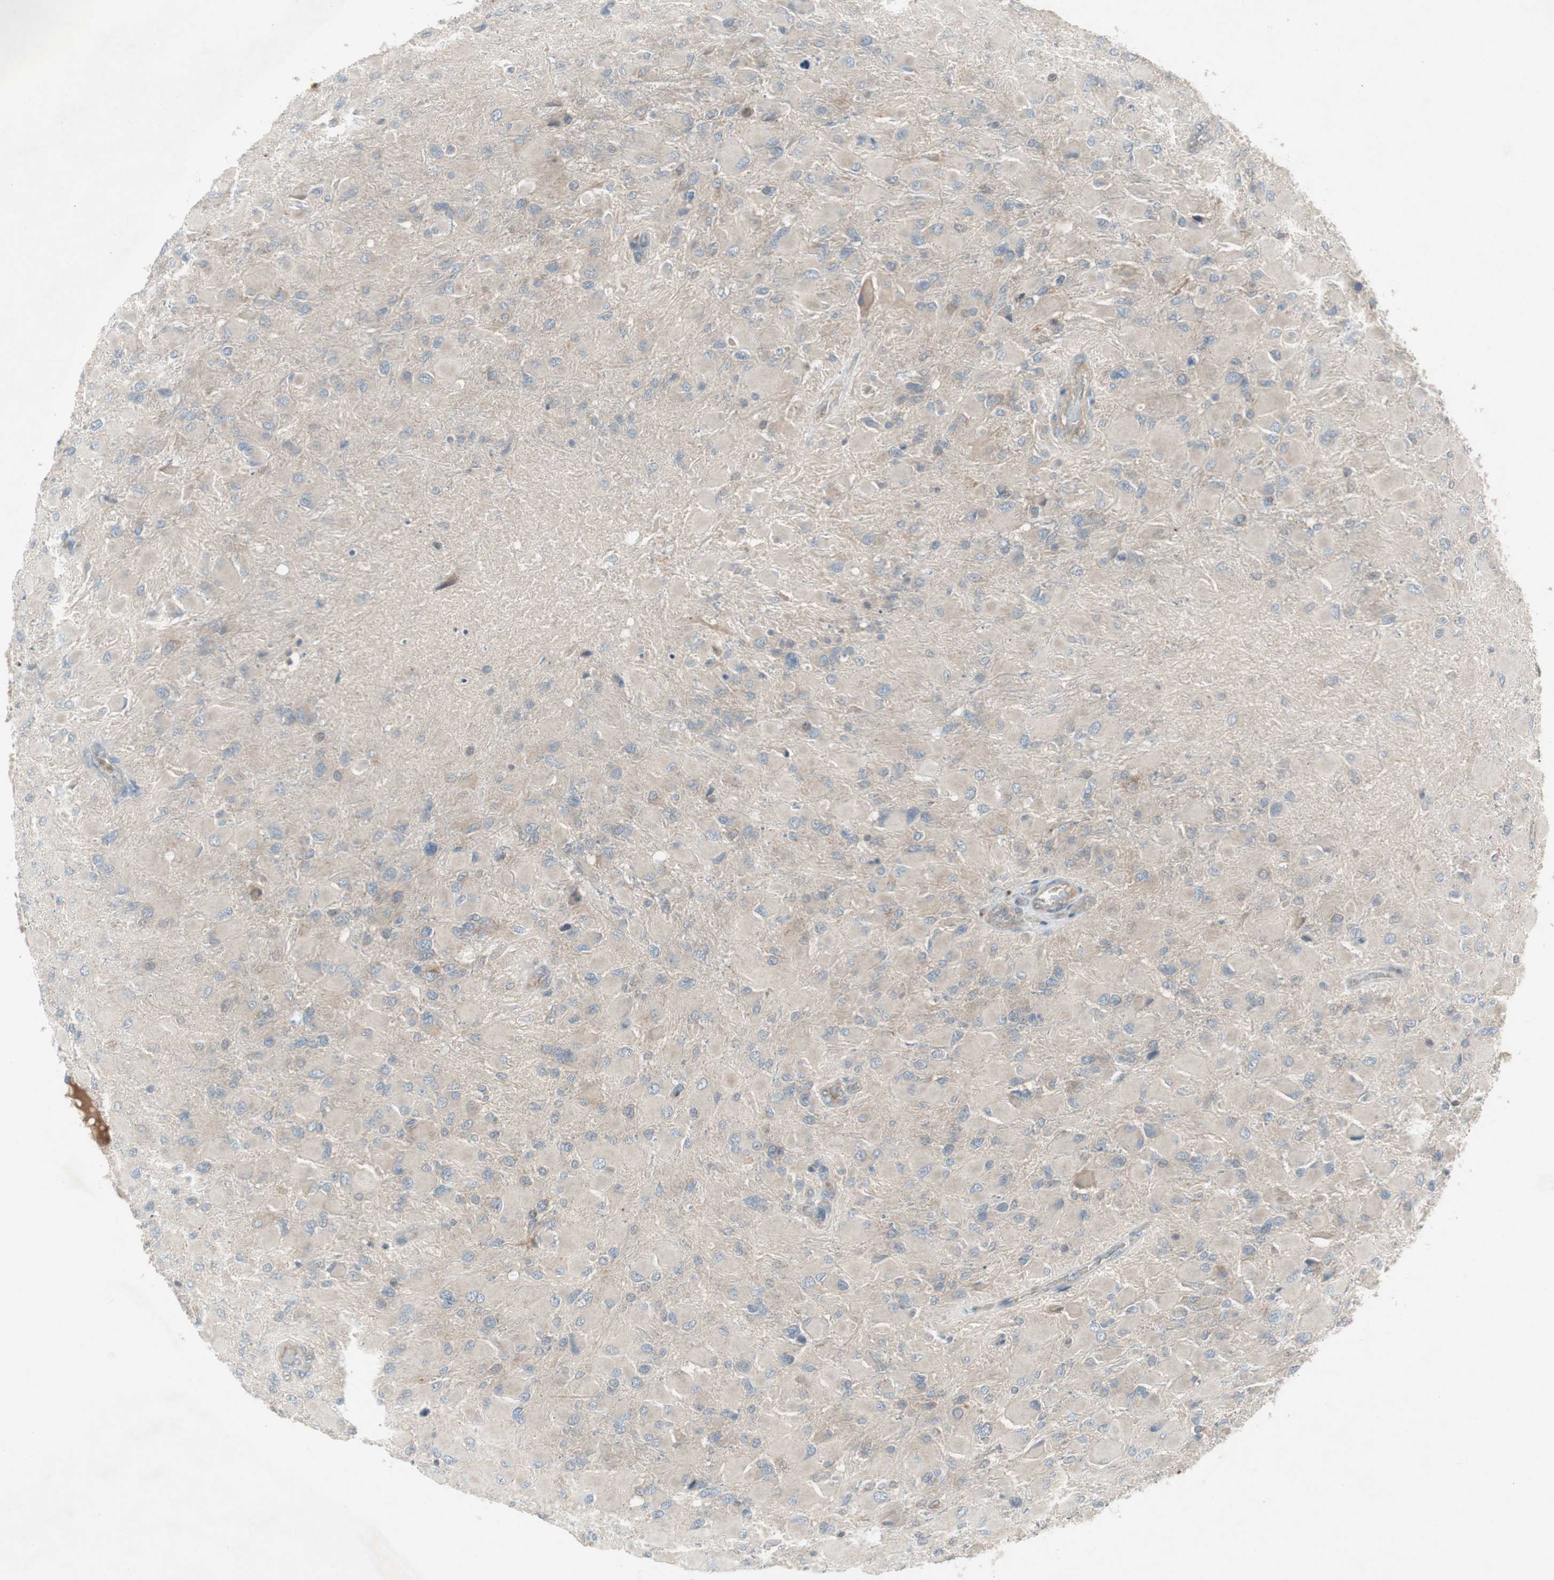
{"staining": {"intensity": "weak", "quantity": "<25%", "location": "cytoplasmic/membranous"}, "tissue": "glioma", "cell_type": "Tumor cells", "image_type": "cancer", "snomed": [{"axis": "morphology", "description": "Glioma, malignant, High grade"}, {"axis": "topography", "description": "Cerebral cortex"}], "caption": "IHC histopathology image of human glioma stained for a protein (brown), which exhibits no staining in tumor cells.", "gene": "PANK2", "patient": {"sex": "female", "age": 36}}